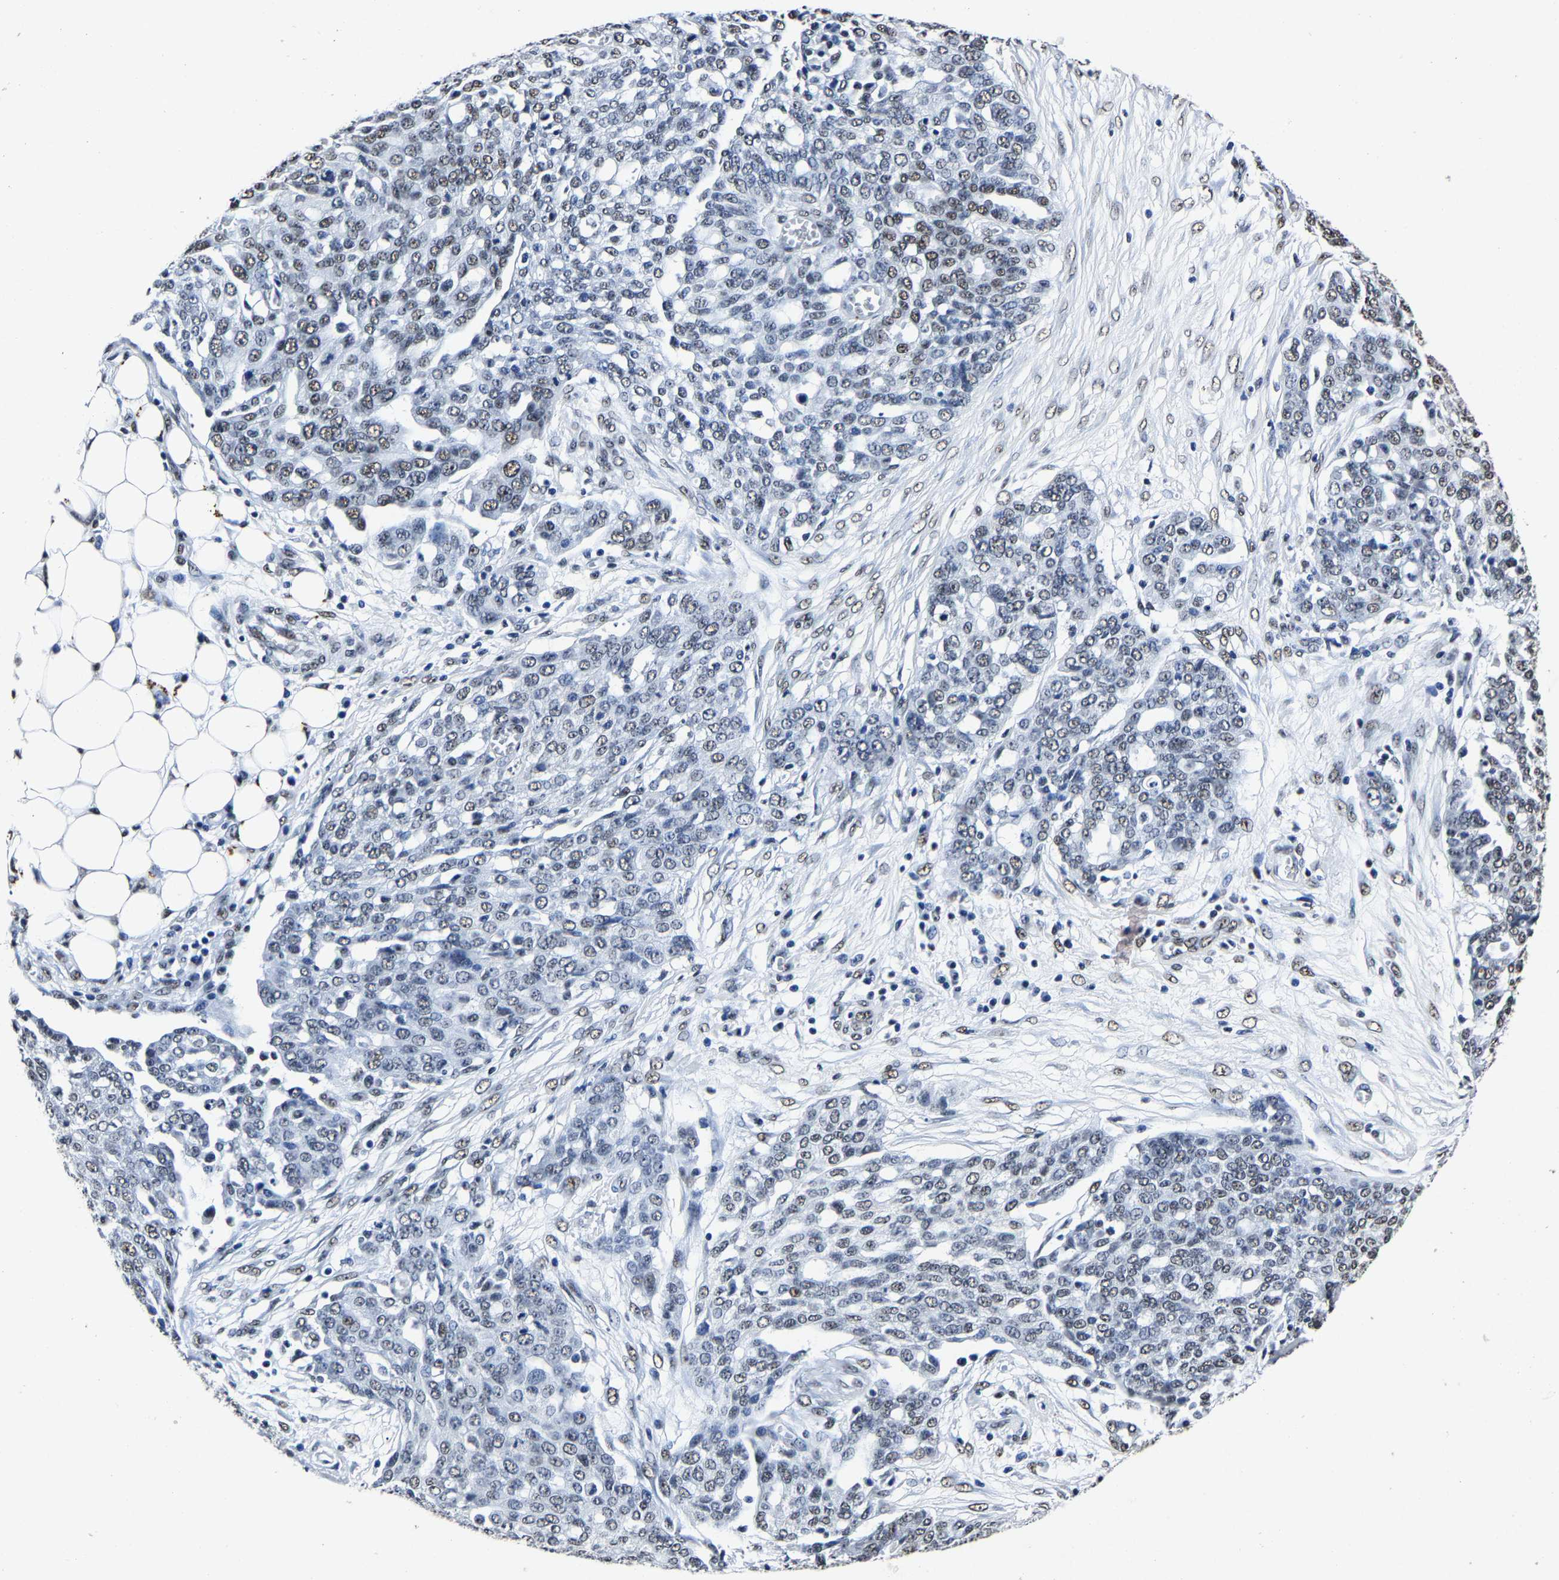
{"staining": {"intensity": "weak", "quantity": "25%-75%", "location": "nuclear"}, "tissue": "ovarian cancer", "cell_type": "Tumor cells", "image_type": "cancer", "snomed": [{"axis": "morphology", "description": "Cystadenocarcinoma, serous, NOS"}, {"axis": "topography", "description": "Soft tissue"}, {"axis": "topography", "description": "Ovary"}], "caption": "Protein analysis of serous cystadenocarcinoma (ovarian) tissue displays weak nuclear expression in approximately 25%-75% of tumor cells.", "gene": "RBM45", "patient": {"sex": "female", "age": 57}}